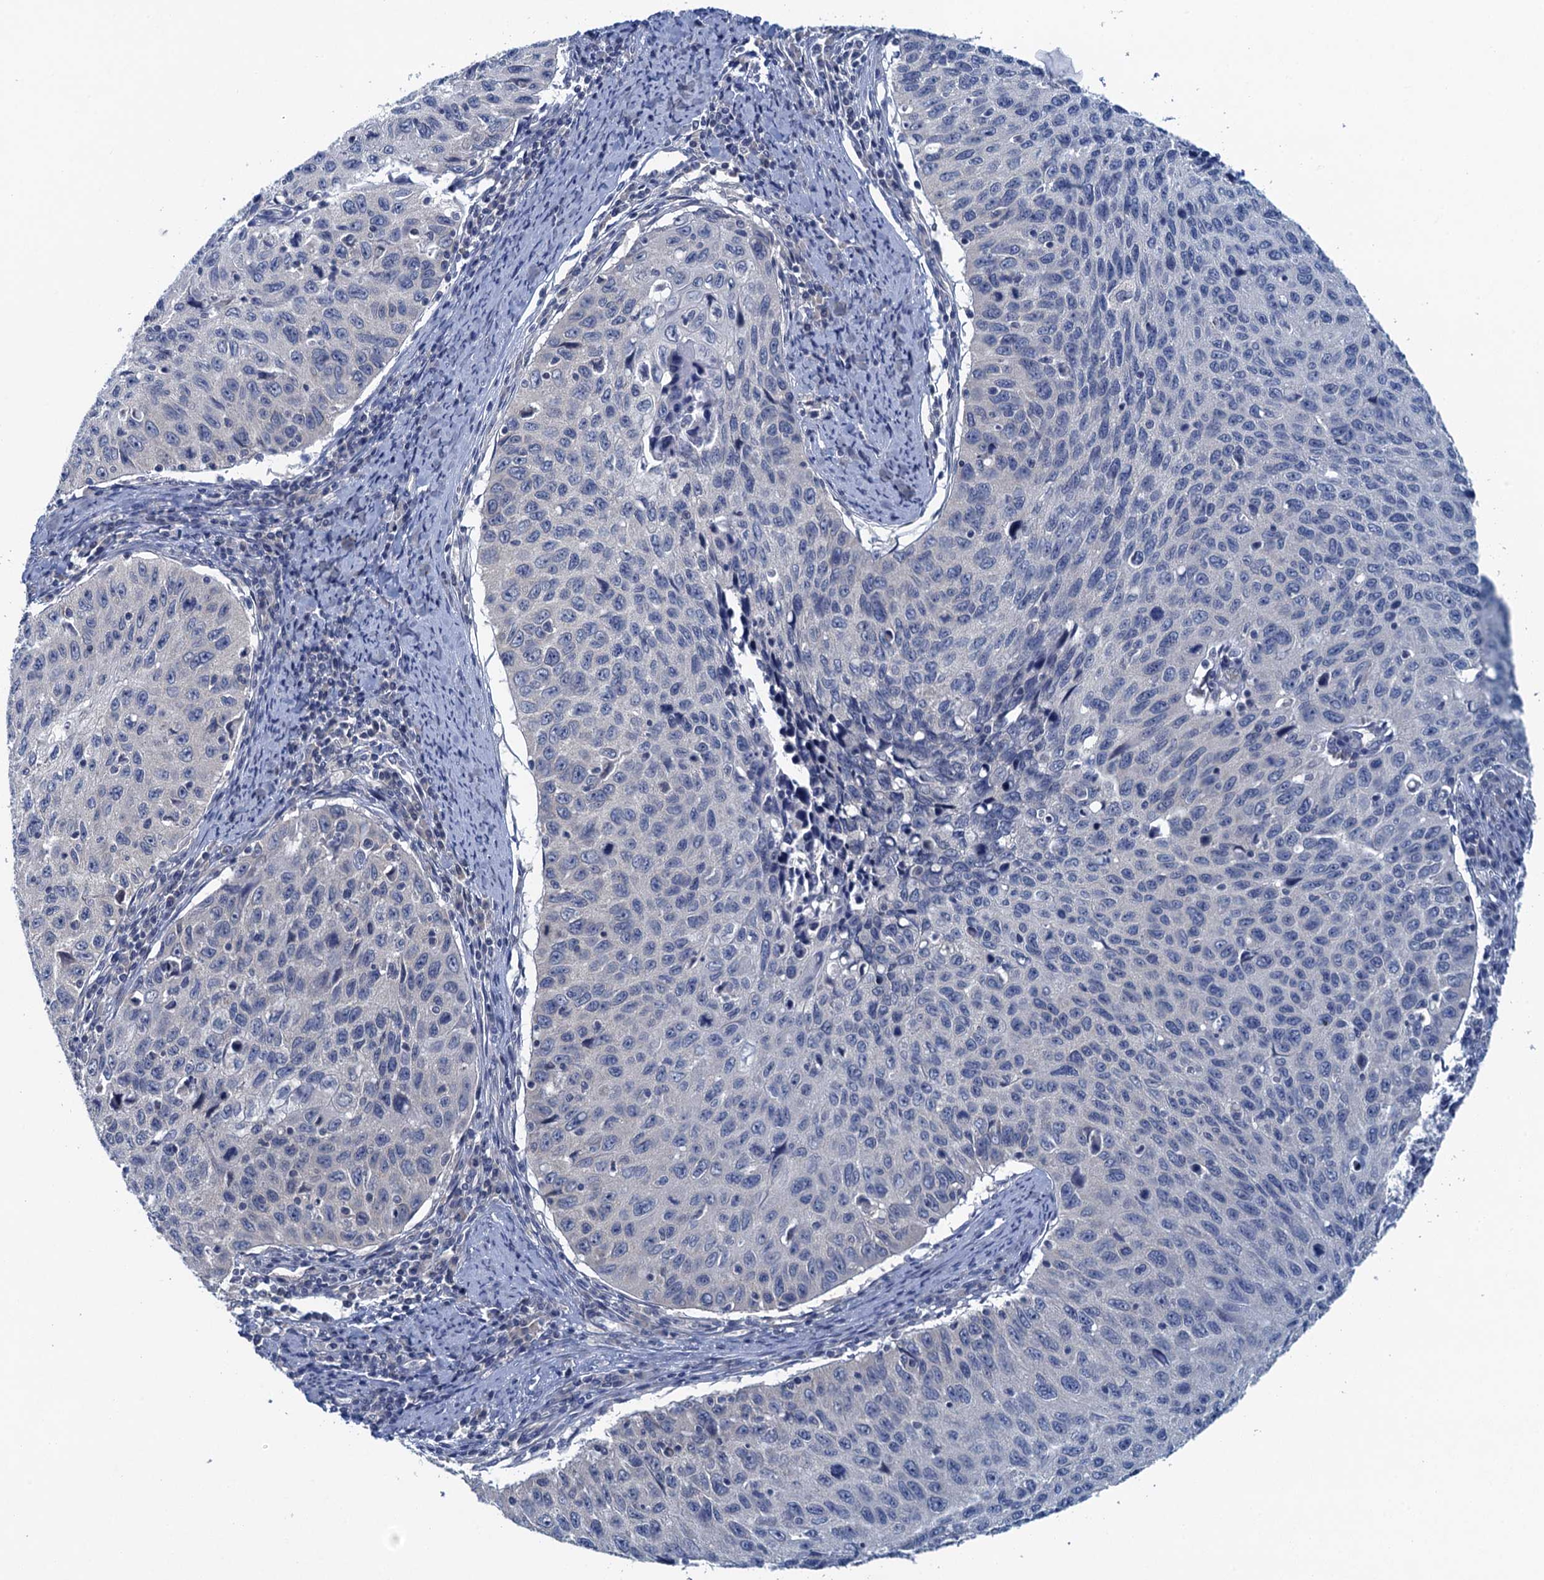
{"staining": {"intensity": "negative", "quantity": "none", "location": "none"}, "tissue": "cervical cancer", "cell_type": "Tumor cells", "image_type": "cancer", "snomed": [{"axis": "morphology", "description": "Squamous cell carcinoma, NOS"}, {"axis": "topography", "description": "Cervix"}], "caption": "Squamous cell carcinoma (cervical) stained for a protein using immunohistochemistry (IHC) demonstrates no positivity tumor cells.", "gene": "CTU2", "patient": {"sex": "female", "age": 53}}